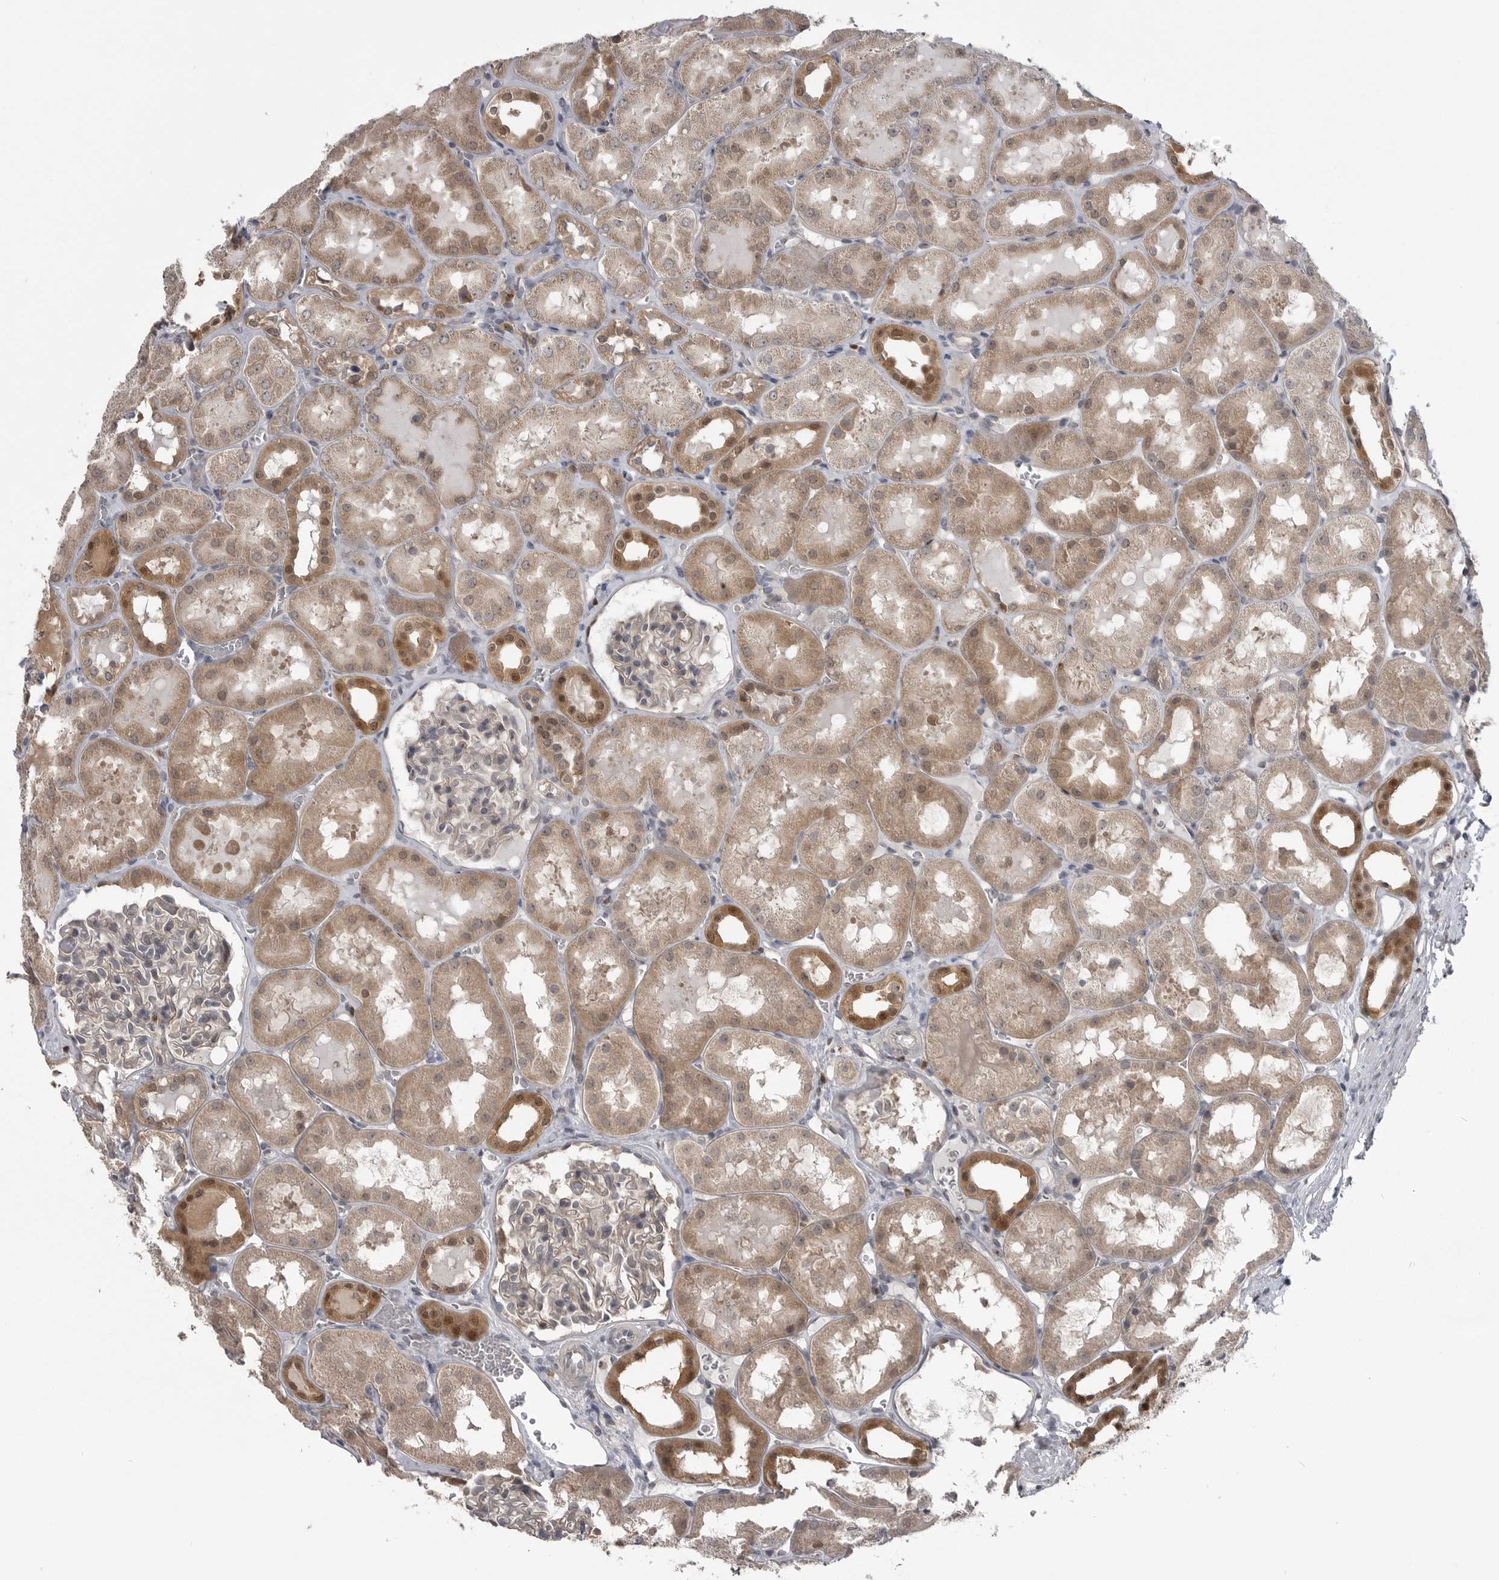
{"staining": {"intensity": "weak", "quantity": "25%-75%", "location": "cytoplasmic/membranous"}, "tissue": "kidney", "cell_type": "Cells in glomeruli", "image_type": "normal", "snomed": [{"axis": "morphology", "description": "Normal tissue, NOS"}, {"axis": "topography", "description": "Kidney"}, {"axis": "topography", "description": "Urinary bladder"}], "caption": "The photomicrograph demonstrates staining of benign kidney, revealing weak cytoplasmic/membranous protein expression (brown color) within cells in glomeruli.", "gene": "MAPK13", "patient": {"sex": "male", "age": 16}}